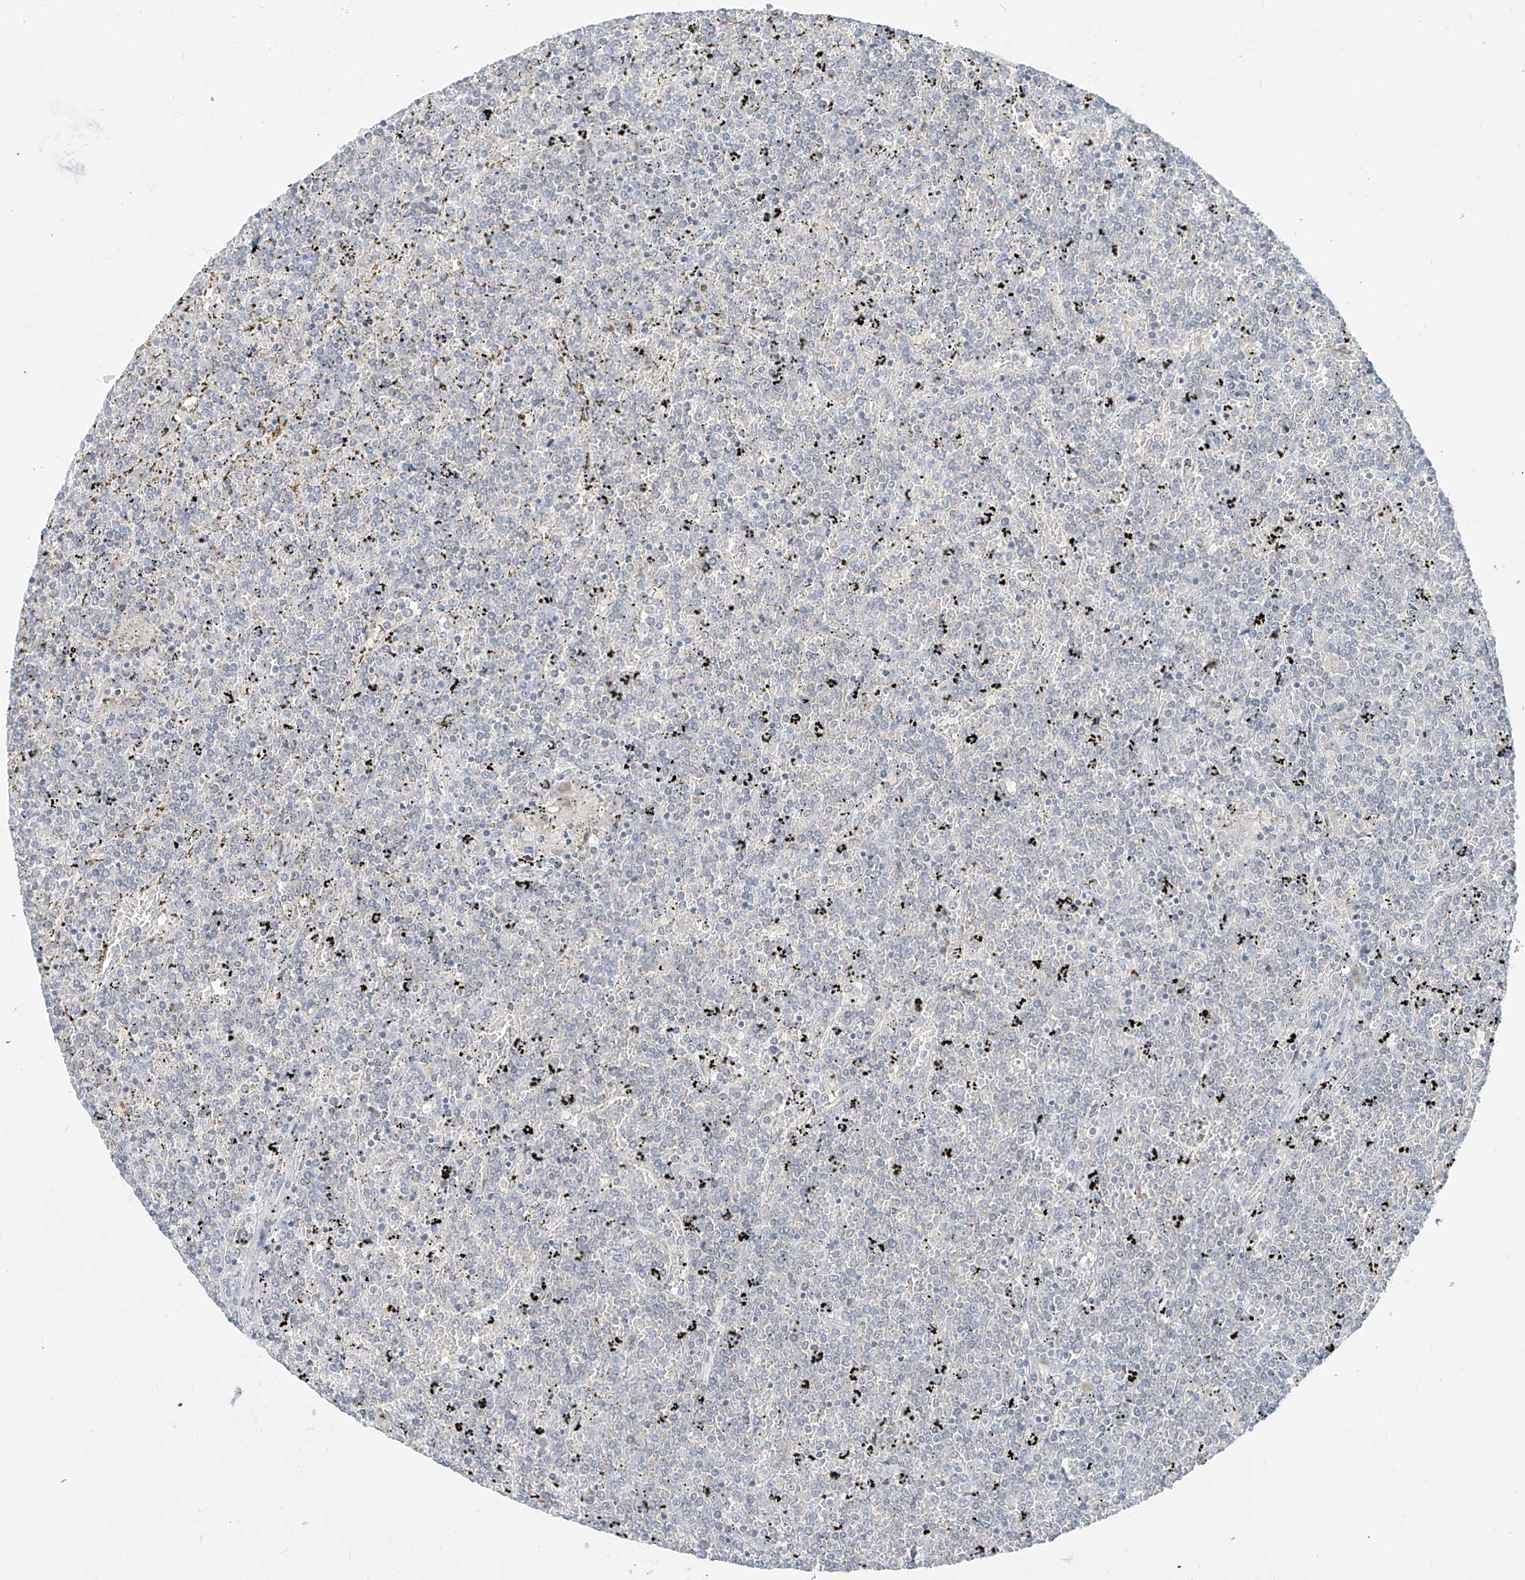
{"staining": {"intensity": "negative", "quantity": "none", "location": "none"}, "tissue": "lymphoma", "cell_type": "Tumor cells", "image_type": "cancer", "snomed": [{"axis": "morphology", "description": "Malignant lymphoma, non-Hodgkin's type, Low grade"}, {"axis": "topography", "description": "Spleen"}], "caption": "Immunohistochemistry photomicrograph of neoplastic tissue: human malignant lymphoma, non-Hodgkin's type (low-grade) stained with DAB reveals no significant protein staining in tumor cells.", "gene": "C2orf42", "patient": {"sex": "female", "age": 19}}